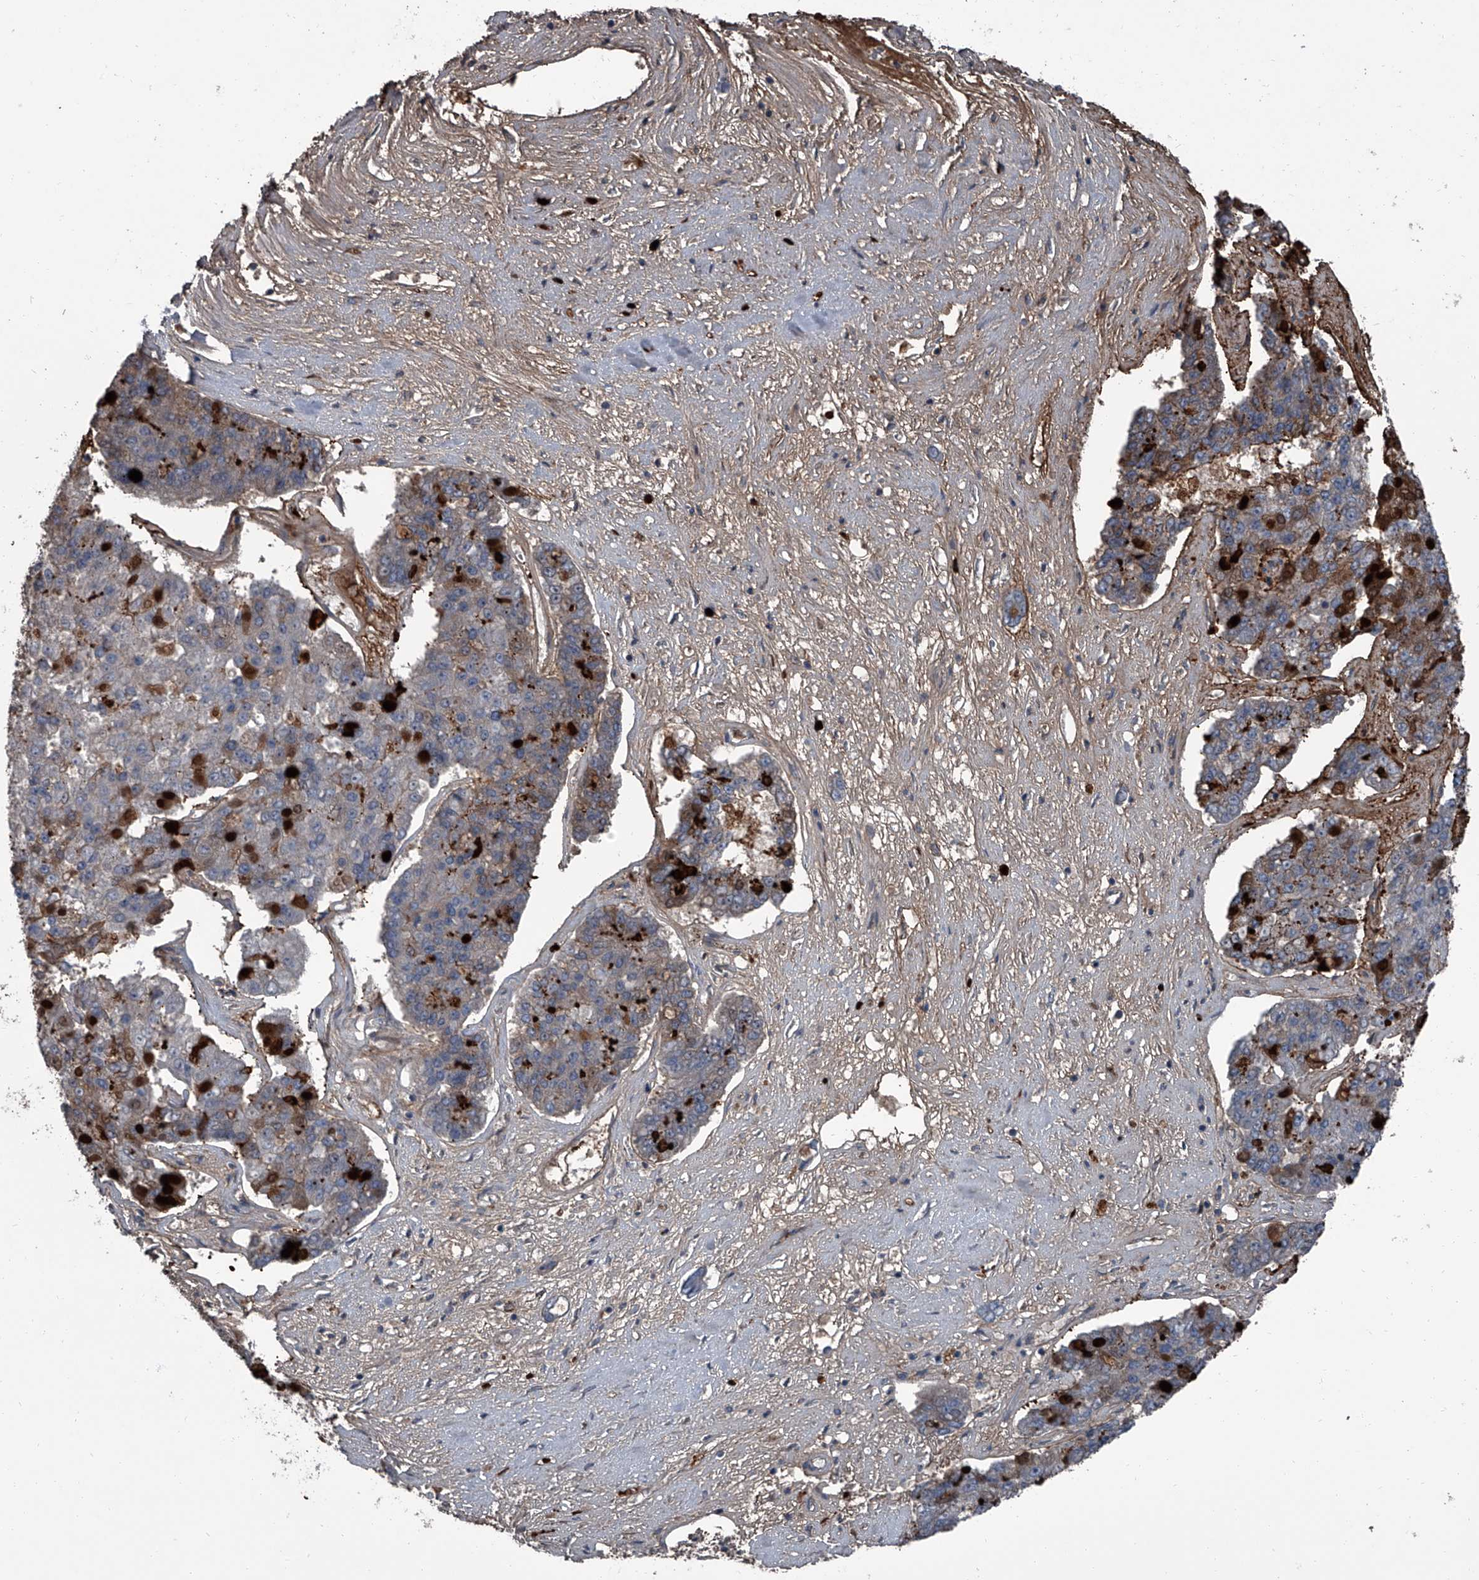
{"staining": {"intensity": "weak", "quantity": "25%-75%", "location": "cytoplasmic/membranous"}, "tissue": "pancreatic cancer", "cell_type": "Tumor cells", "image_type": "cancer", "snomed": [{"axis": "morphology", "description": "Adenocarcinoma, NOS"}, {"axis": "topography", "description": "Pancreas"}], "caption": "A high-resolution histopathology image shows IHC staining of pancreatic adenocarcinoma, which displays weak cytoplasmic/membranous staining in approximately 25%-75% of tumor cells. Immunohistochemistry stains the protein of interest in brown and the nuclei are stained blue.", "gene": "OARD1", "patient": {"sex": "male", "age": 50}}